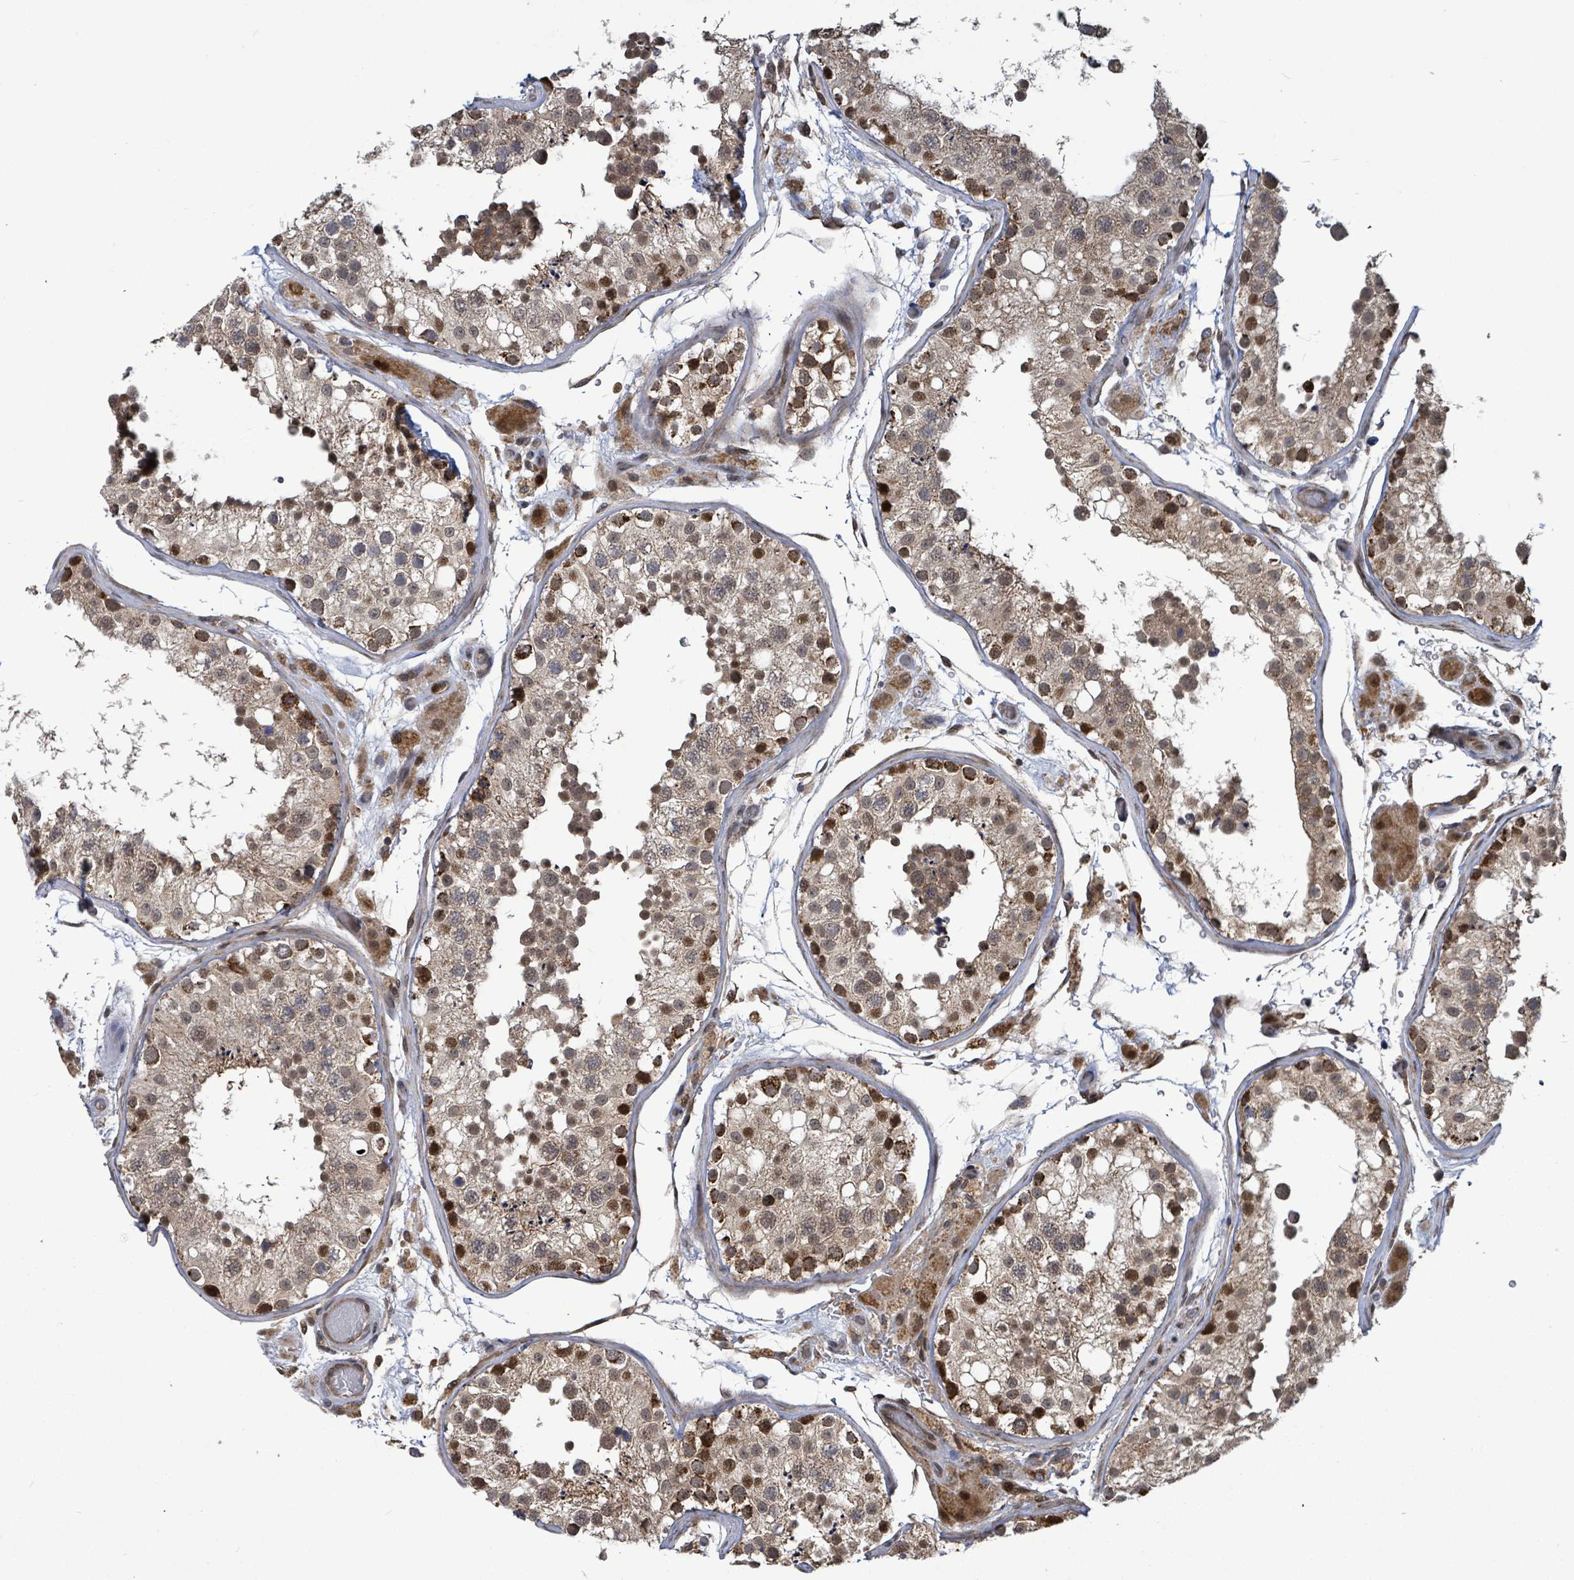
{"staining": {"intensity": "strong", "quantity": "25%-75%", "location": "cytoplasmic/membranous,nuclear"}, "tissue": "testis", "cell_type": "Cells in seminiferous ducts", "image_type": "normal", "snomed": [{"axis": "morphology", "description": "Normal tissue, NOS"}, {"axis": "topography", "description": "Testis"}], "caption": "Testis stained with immunohistochemistry (IHC) demonstrates strong cytoplasmic/membranous,nuclear positivity in about 25%-75% of cells in seminiferous ducts. (DAB = brown stain, brightfield microscopy at high magnification).", "gene": "COQ6", "patient": {"sex": "male", "age": 26}}